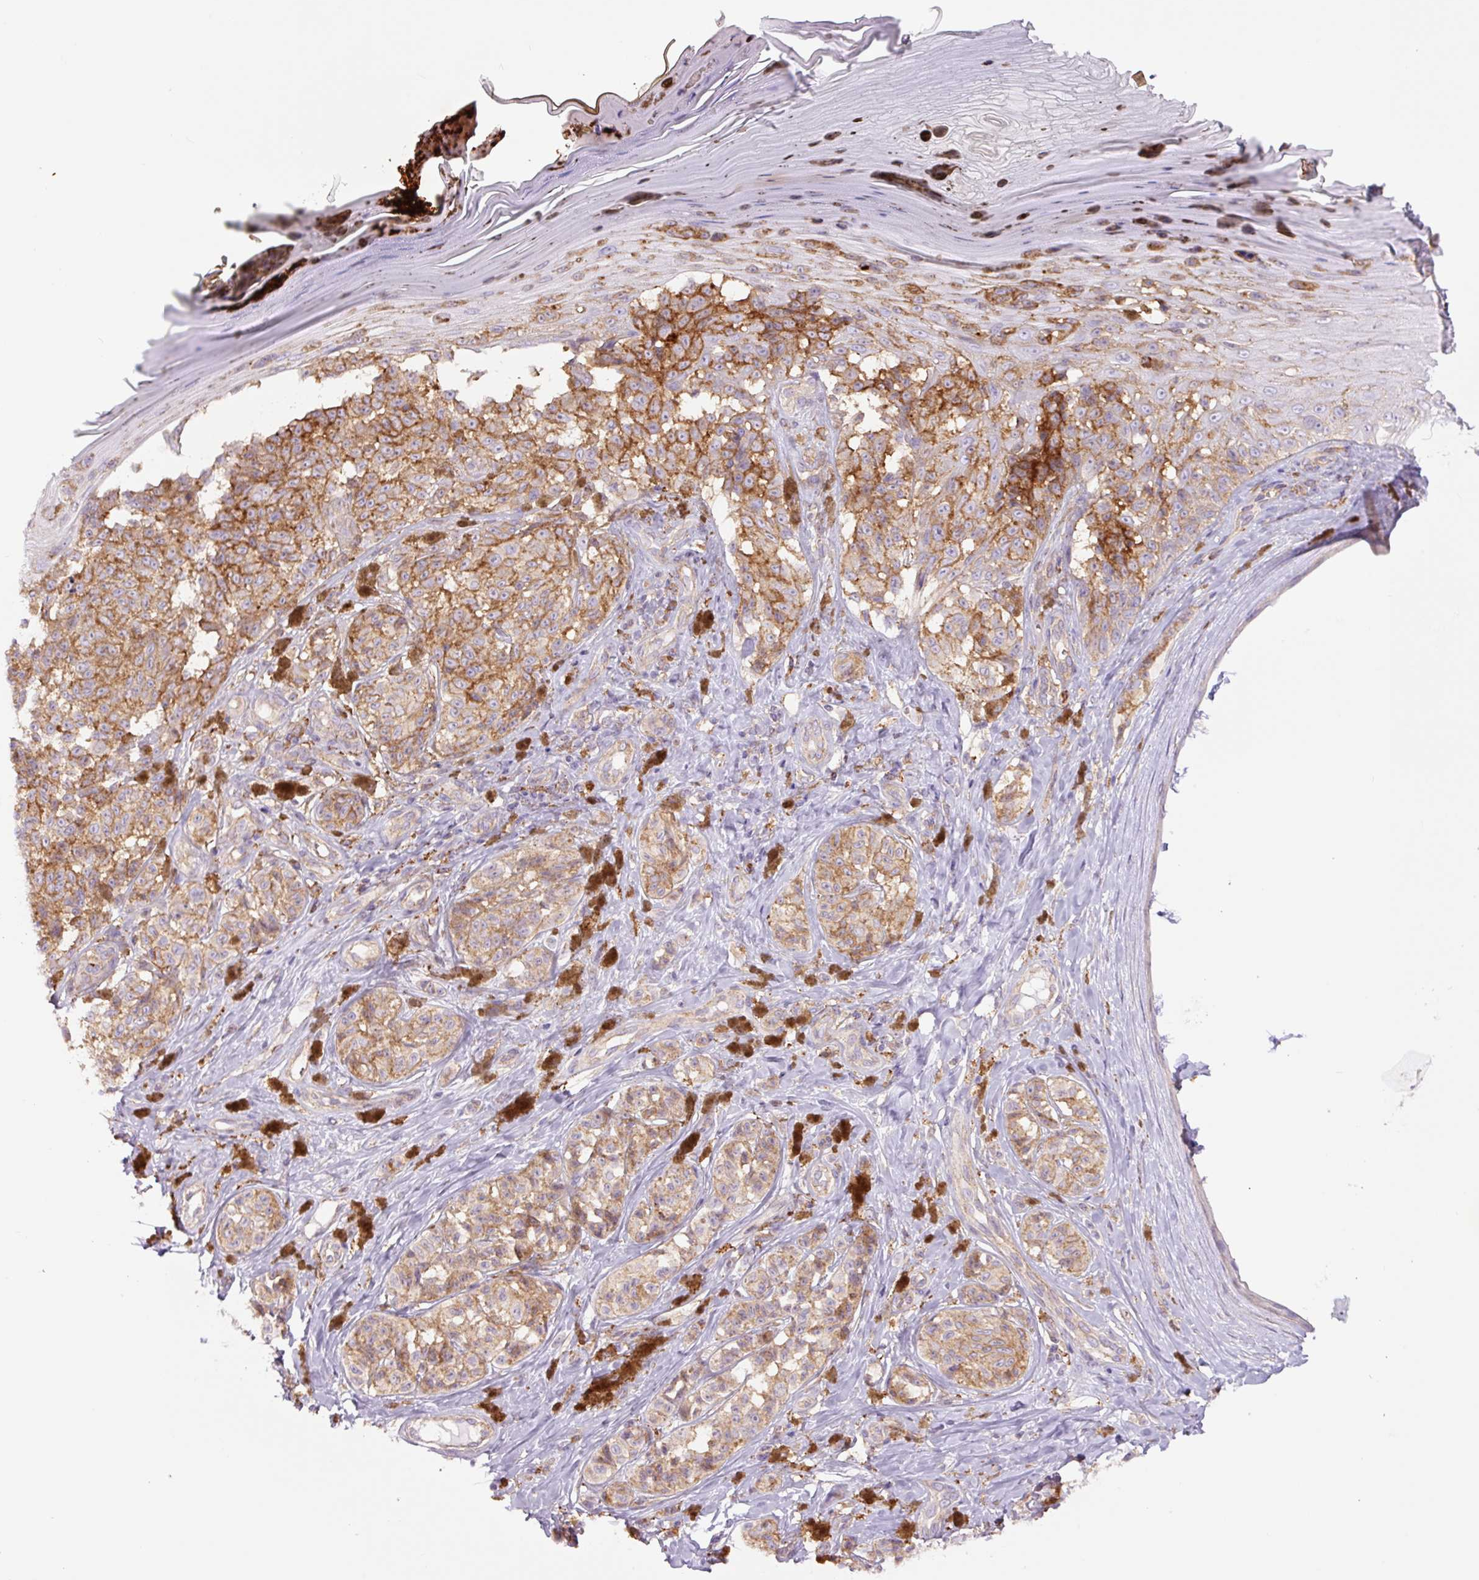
{"staining": {"intensity": "moderate", "quantity": ">75%", "location": "cytoplasmic/membranous"}, "tissue": "melanoma", "cell_type": "Tumor cells", "image_type": "cancer", "snomed": [{"axis": "morphology", "description": "Malignant melanoma, NOS"}, {"axis": "topography", "description": "Skin"}], "caption": "This is a histology image of IHC staining of melanoma, which shows moderate expression in the cytoplasmic/membranous of tumor cells.", "gene": "SH2D6", "patient": {"sex": "female", "age": 65}}